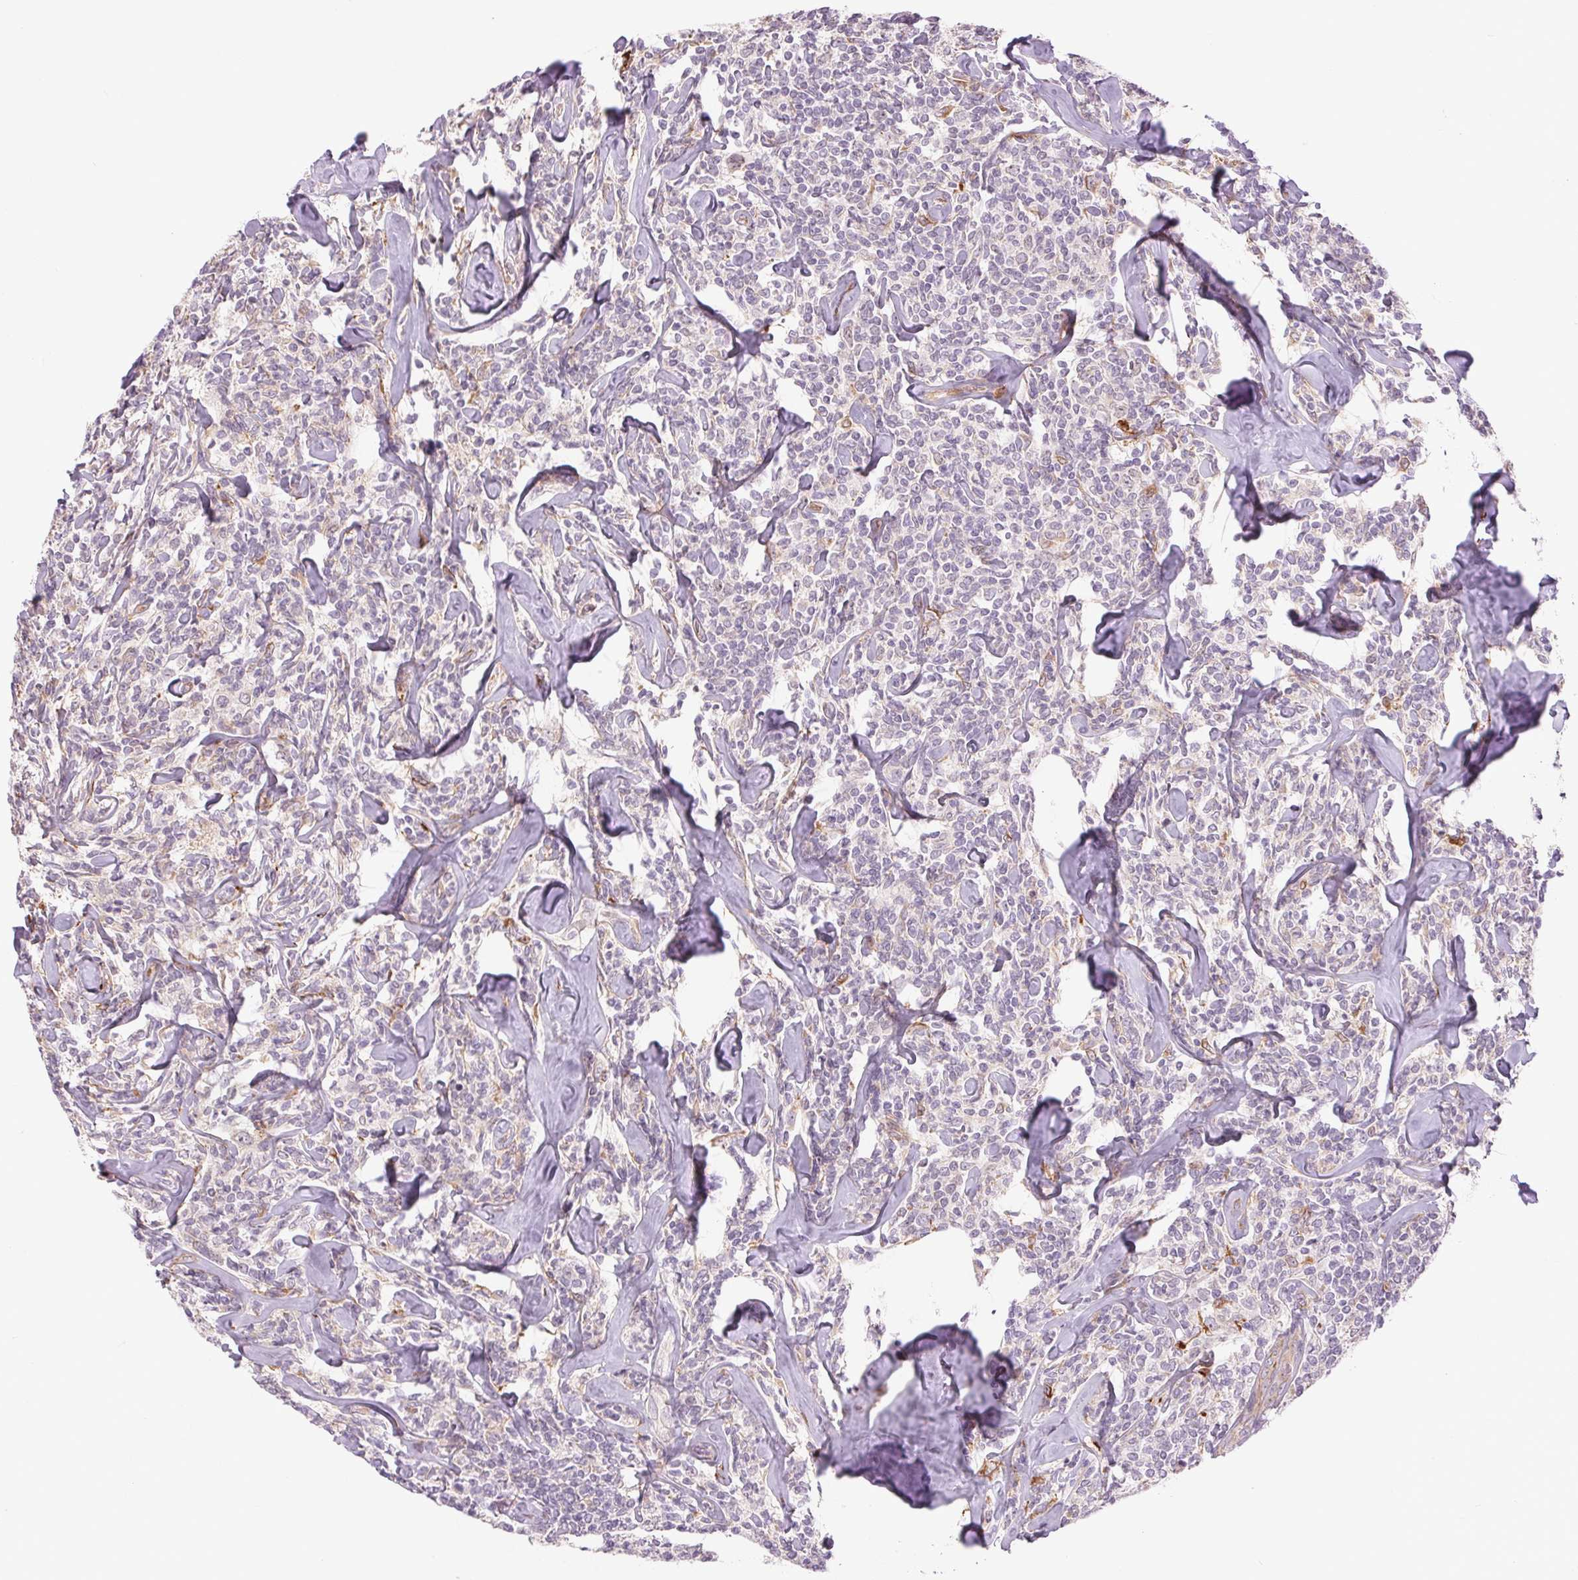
{"staining": {"intensity": "negative", "quantity": "none", "location": "none"}, "tissue": "lymphoma", "cell_type": "Tumor cells", "image_type": "cancer", "snomed": [{"axis": "morphology", "description": "Malignant lymphoma, non-Hodgkin's type, Low grade"}, {"axis": "topography", "description": "Lymph node"}], "caption": "DAB immunohistochemical staining of human malignant lymphoma, non-Hodgkin's type (low-grade) shows no significant staining in tumor cells.", "gene": "METTL17", "patient": {"sex": "female", "age": 56}}